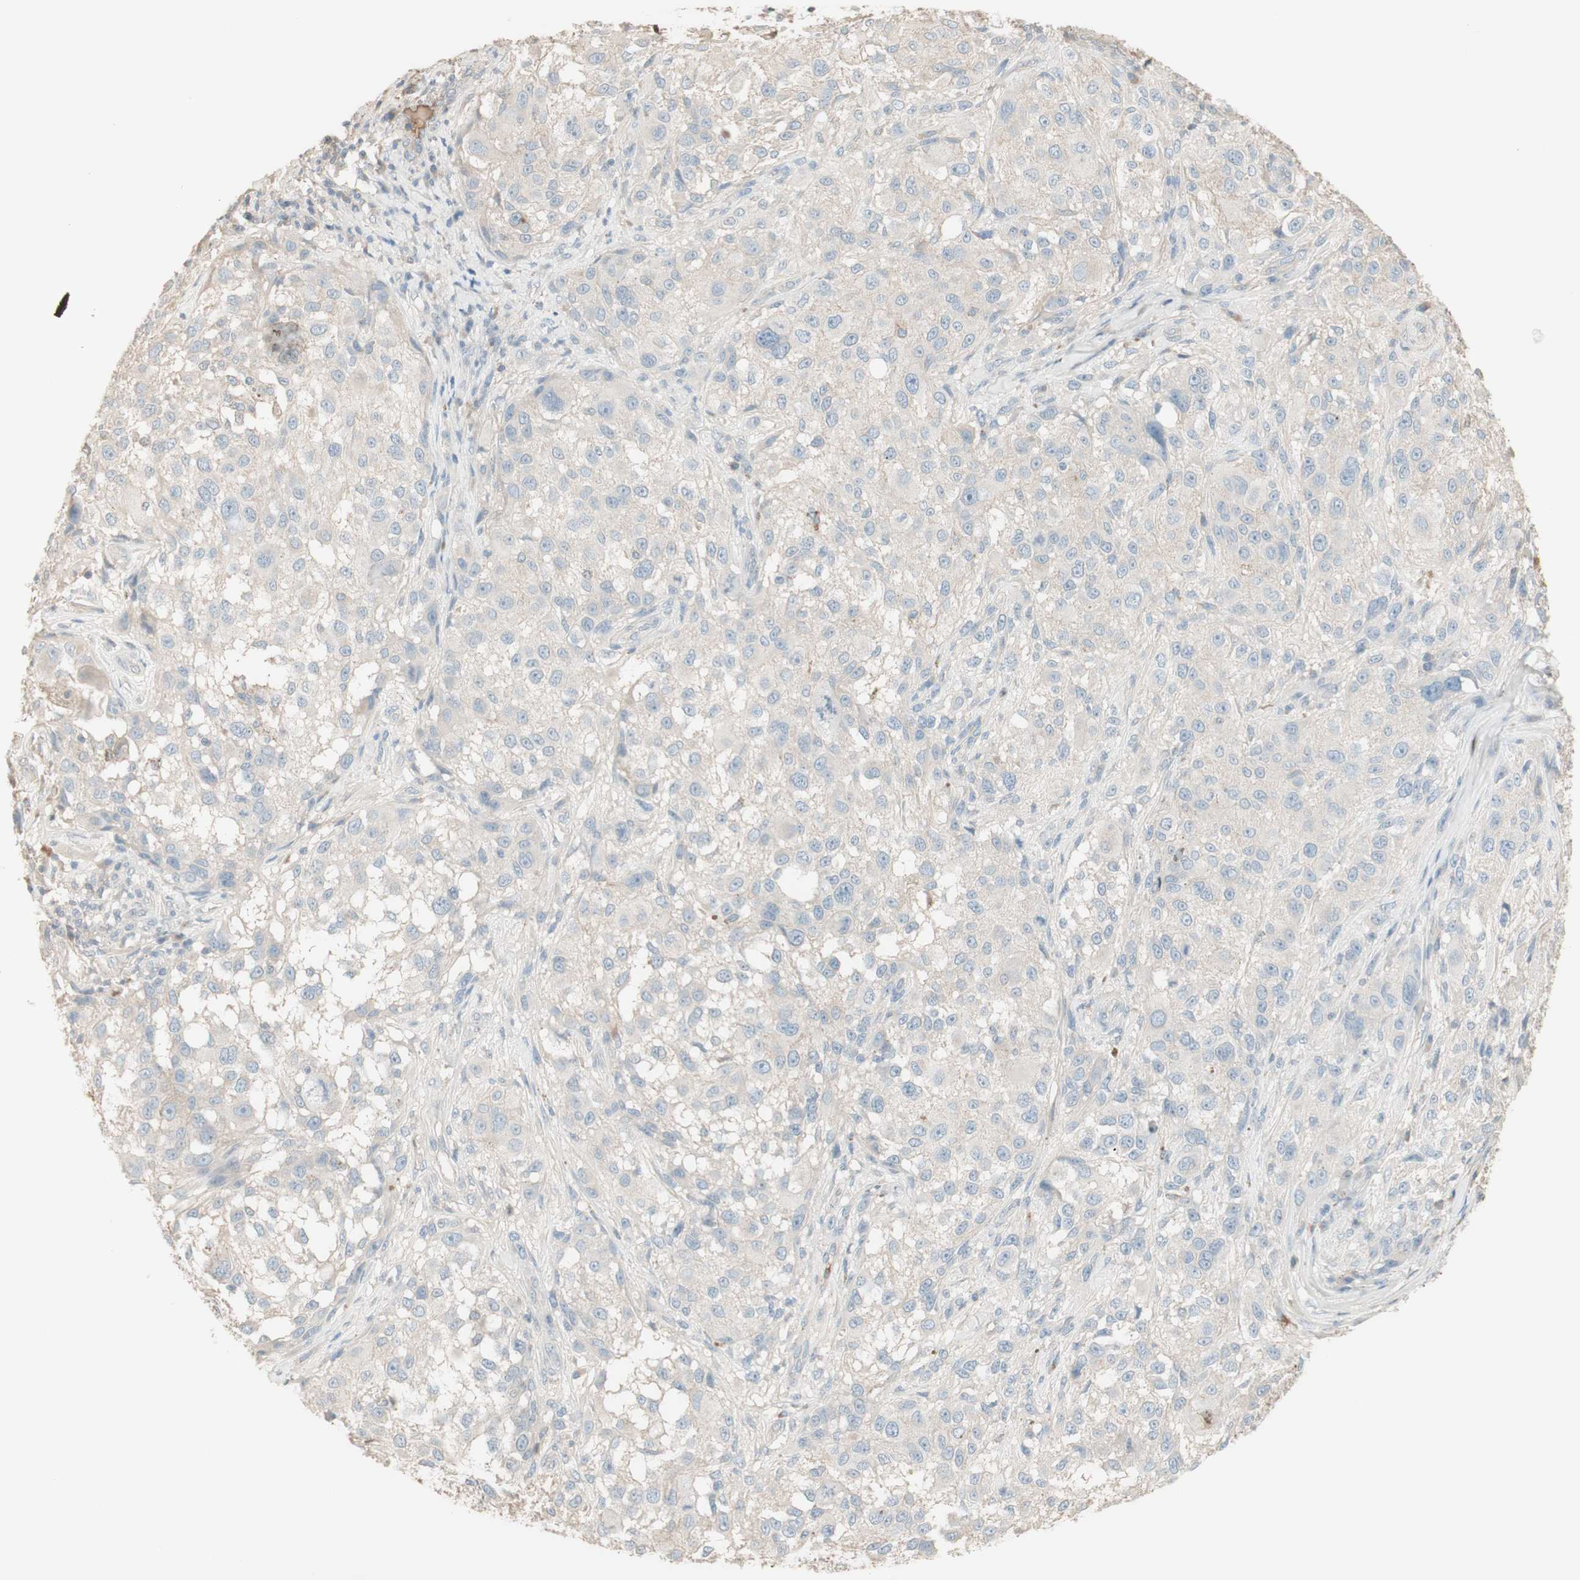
{"staining": {"intensity": "negative", "quantity": "none", "location": "none"}, "tissue": "melanoma", "cell_type": "Tumor cells", "image_type": "cancer", "snomed": [{"axis": "morphology", "description": "Necrosis, NOS"}, {"axis": "morphology", "description": "Malignant melanoma, NOS"}, {"axis": "topography", "description": "Skin"}], "caption": "This is an immunohistochemistry image of malignant melanoma. There is no staining in tumor cells.", "gene": "IFNG", "patient": {"sex": "female", "age": 87}}